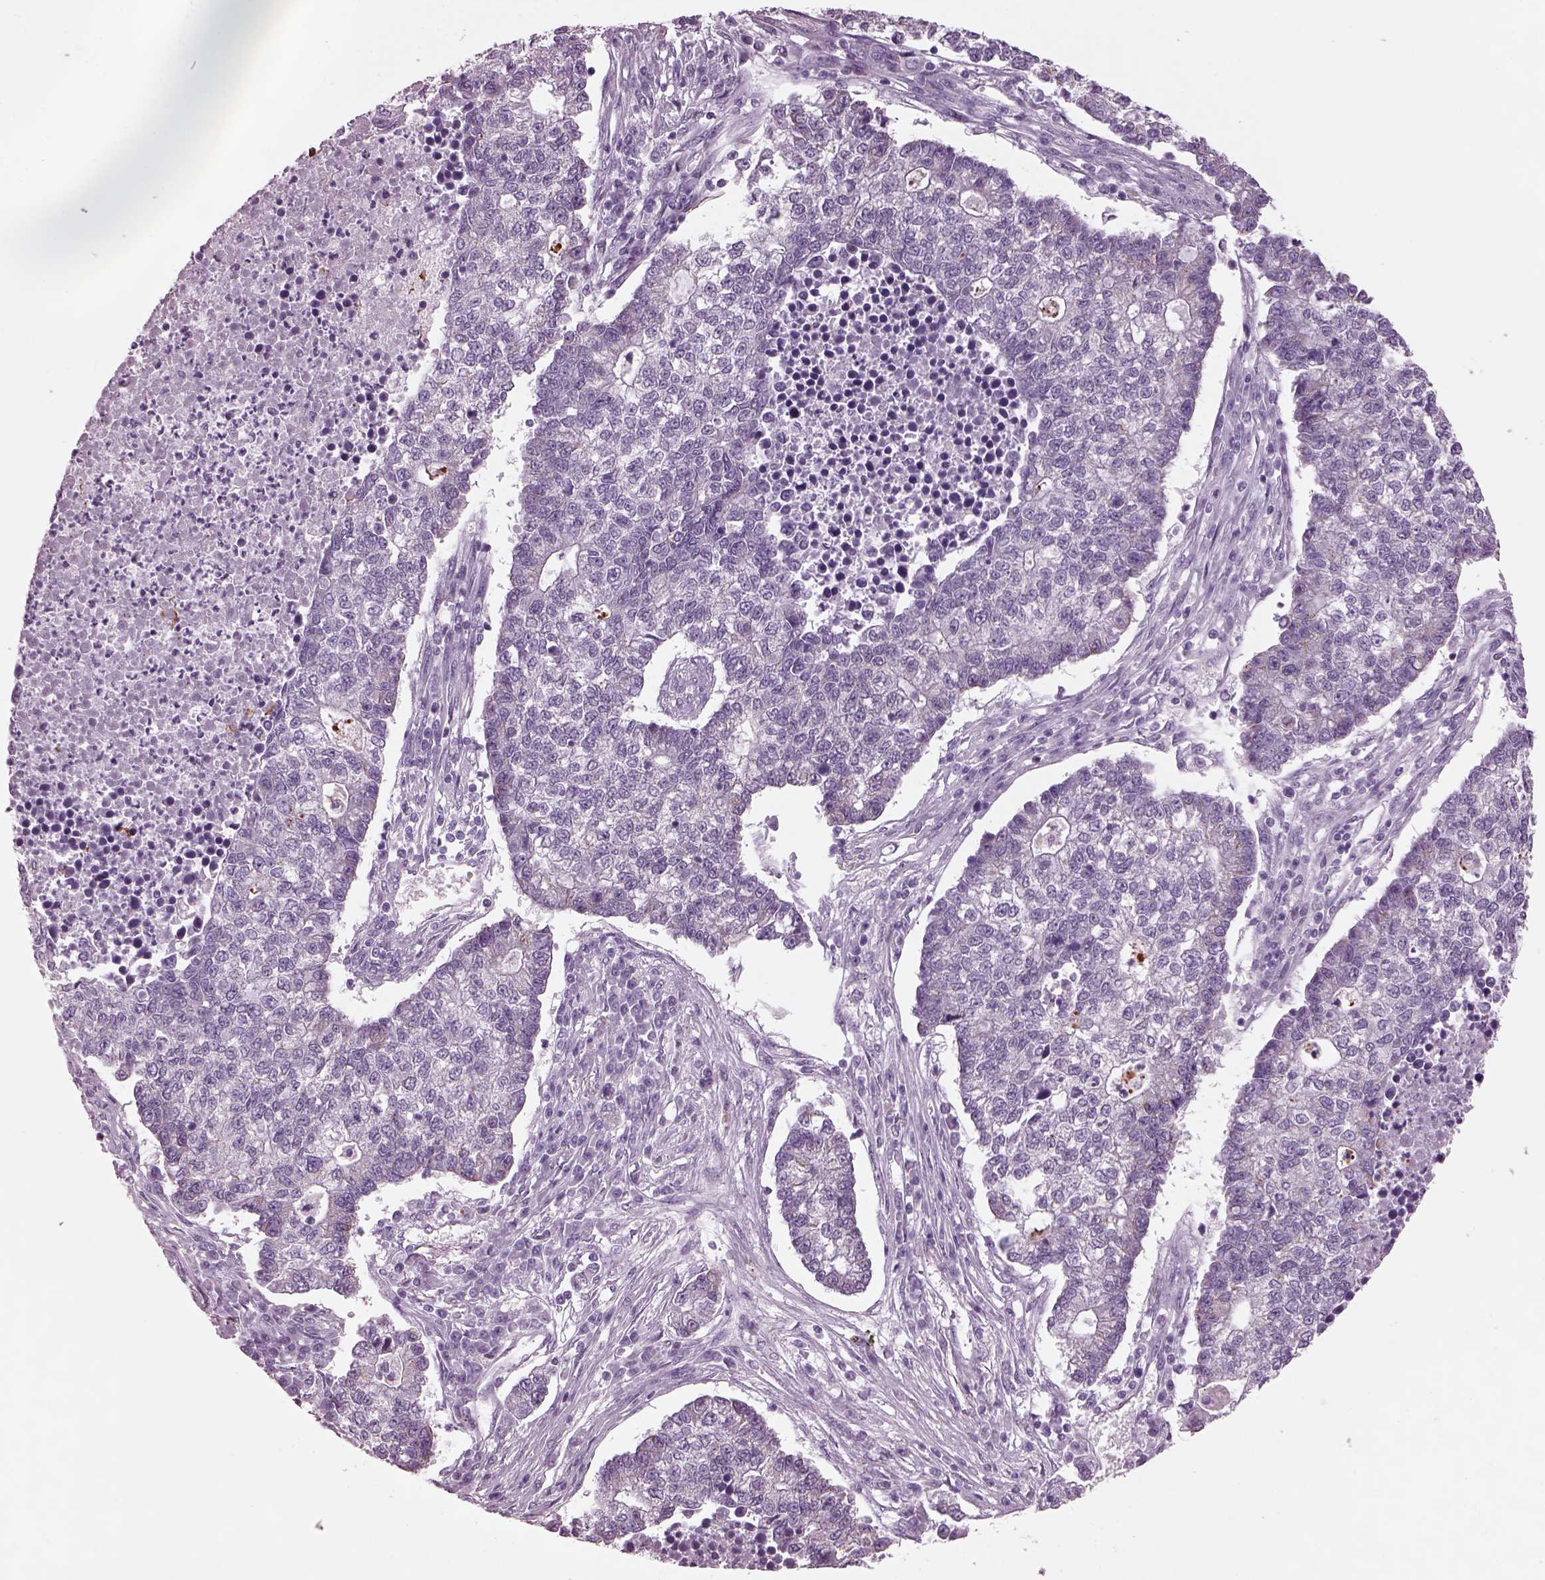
{"staining": {"intensity": "negative", "quantity": "none", "location": "none"}, "tissue": "lung cancer", "cell_type": "Tumor cells", "image_type": "cancer", "snomed": [{"axis": "morphology", "description": "Adenocarcinoma, NOS"}, {"axis": "topography", "description": "Lung"}], "caption": "A micrograph of human lung adenocarcinoma is negative for staining in tumor cells.", "gene": "PRR9", "patient": {"sex": "male", "age": 57}}